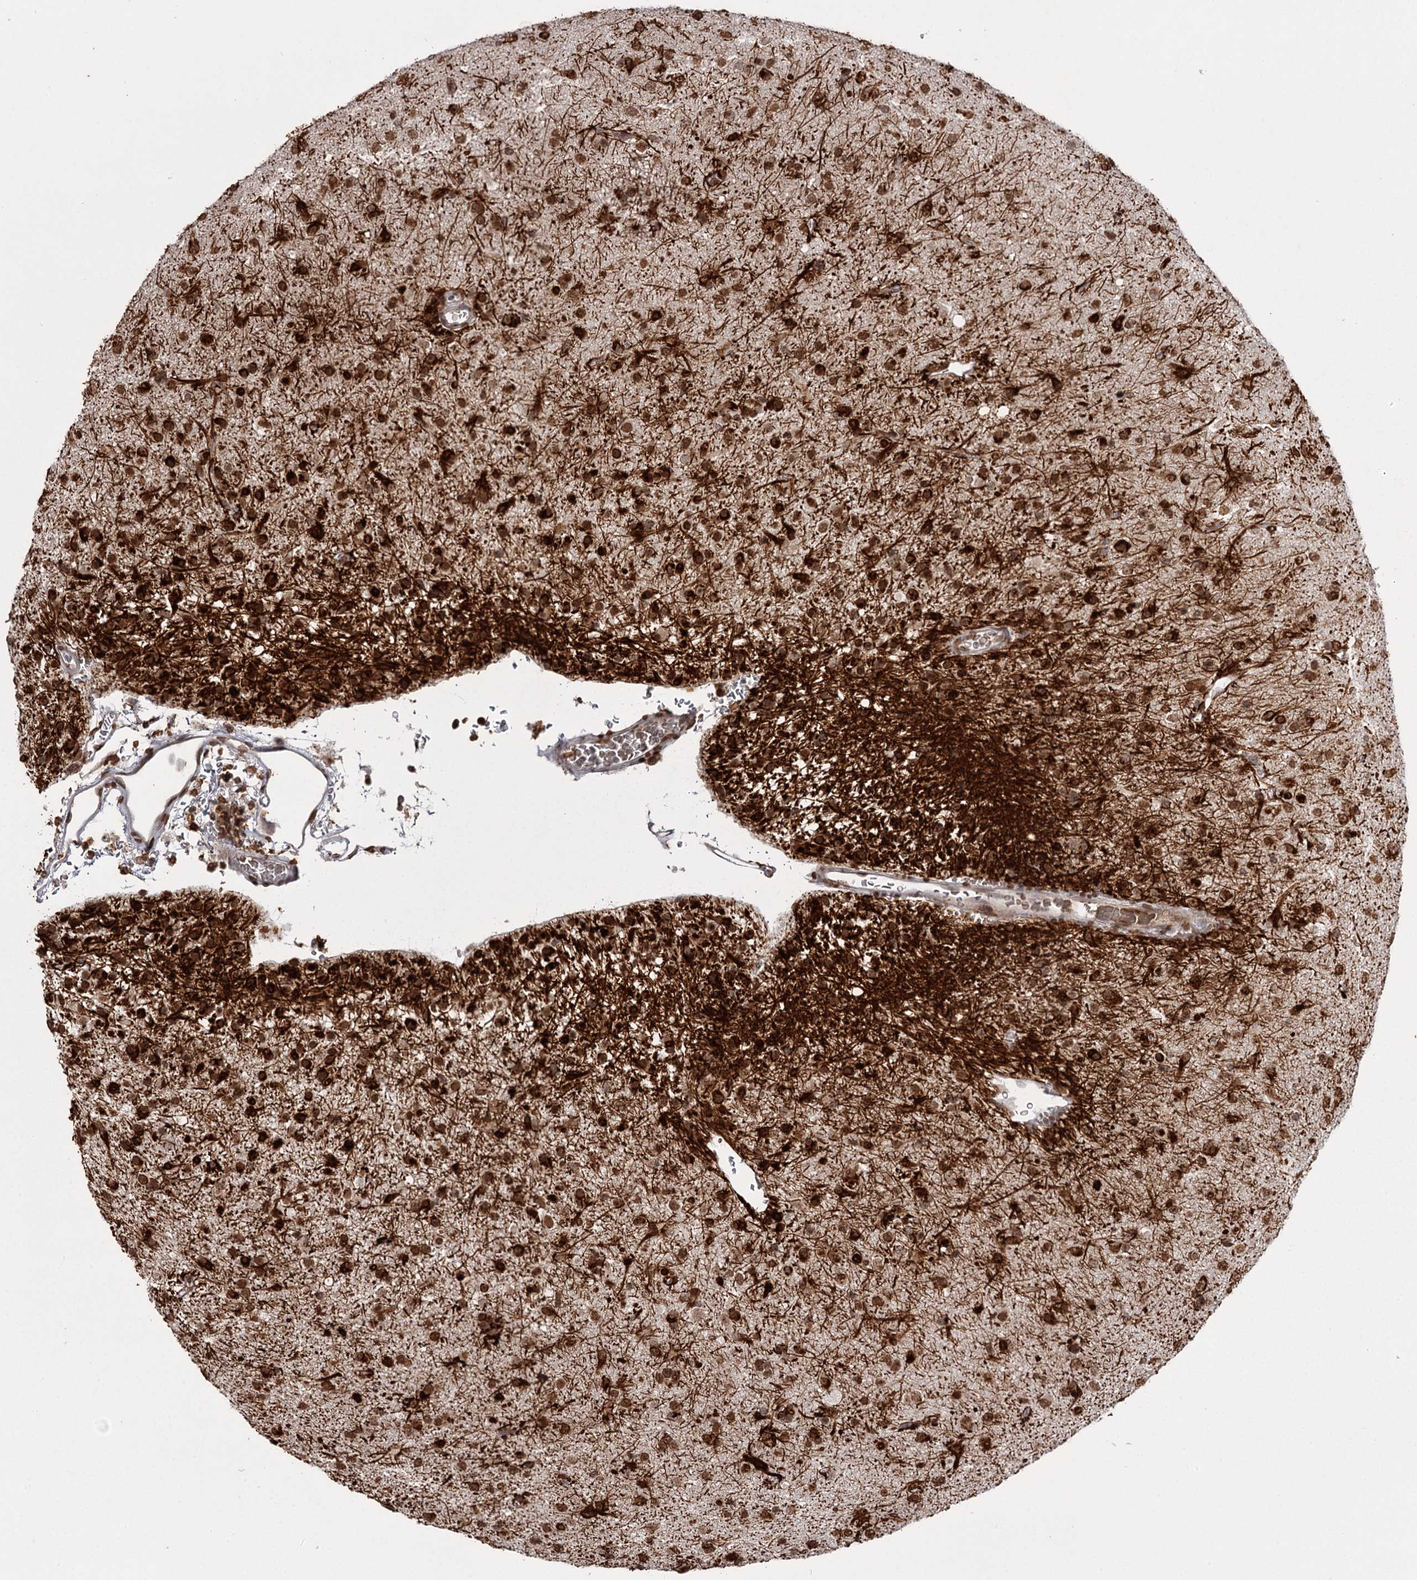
{"staining": {"intensity": "strong", "quantity": ">75%", "location": "nuclear"}, "tissue": "glioma", "cell_type": "Tumor cells", "image_type": "cancer", "snomed": [{"axis": "morphology", "description": "Glioma, malignant, Low grade"}, {"axis": "topography", "description": "Brain"}], "caption": "Immunohistochemistry (IHC) image of neoplastic tissue: low-grade glioma (malignant) stained using immunohistochemistry (IHC) reveals high levels of strong protein expression localized specifically in the nuclear of tumor cells, appearing as a nuclear brown color.", "gene": "THYN1", "patient": {"sex": "male", "age": 65}}